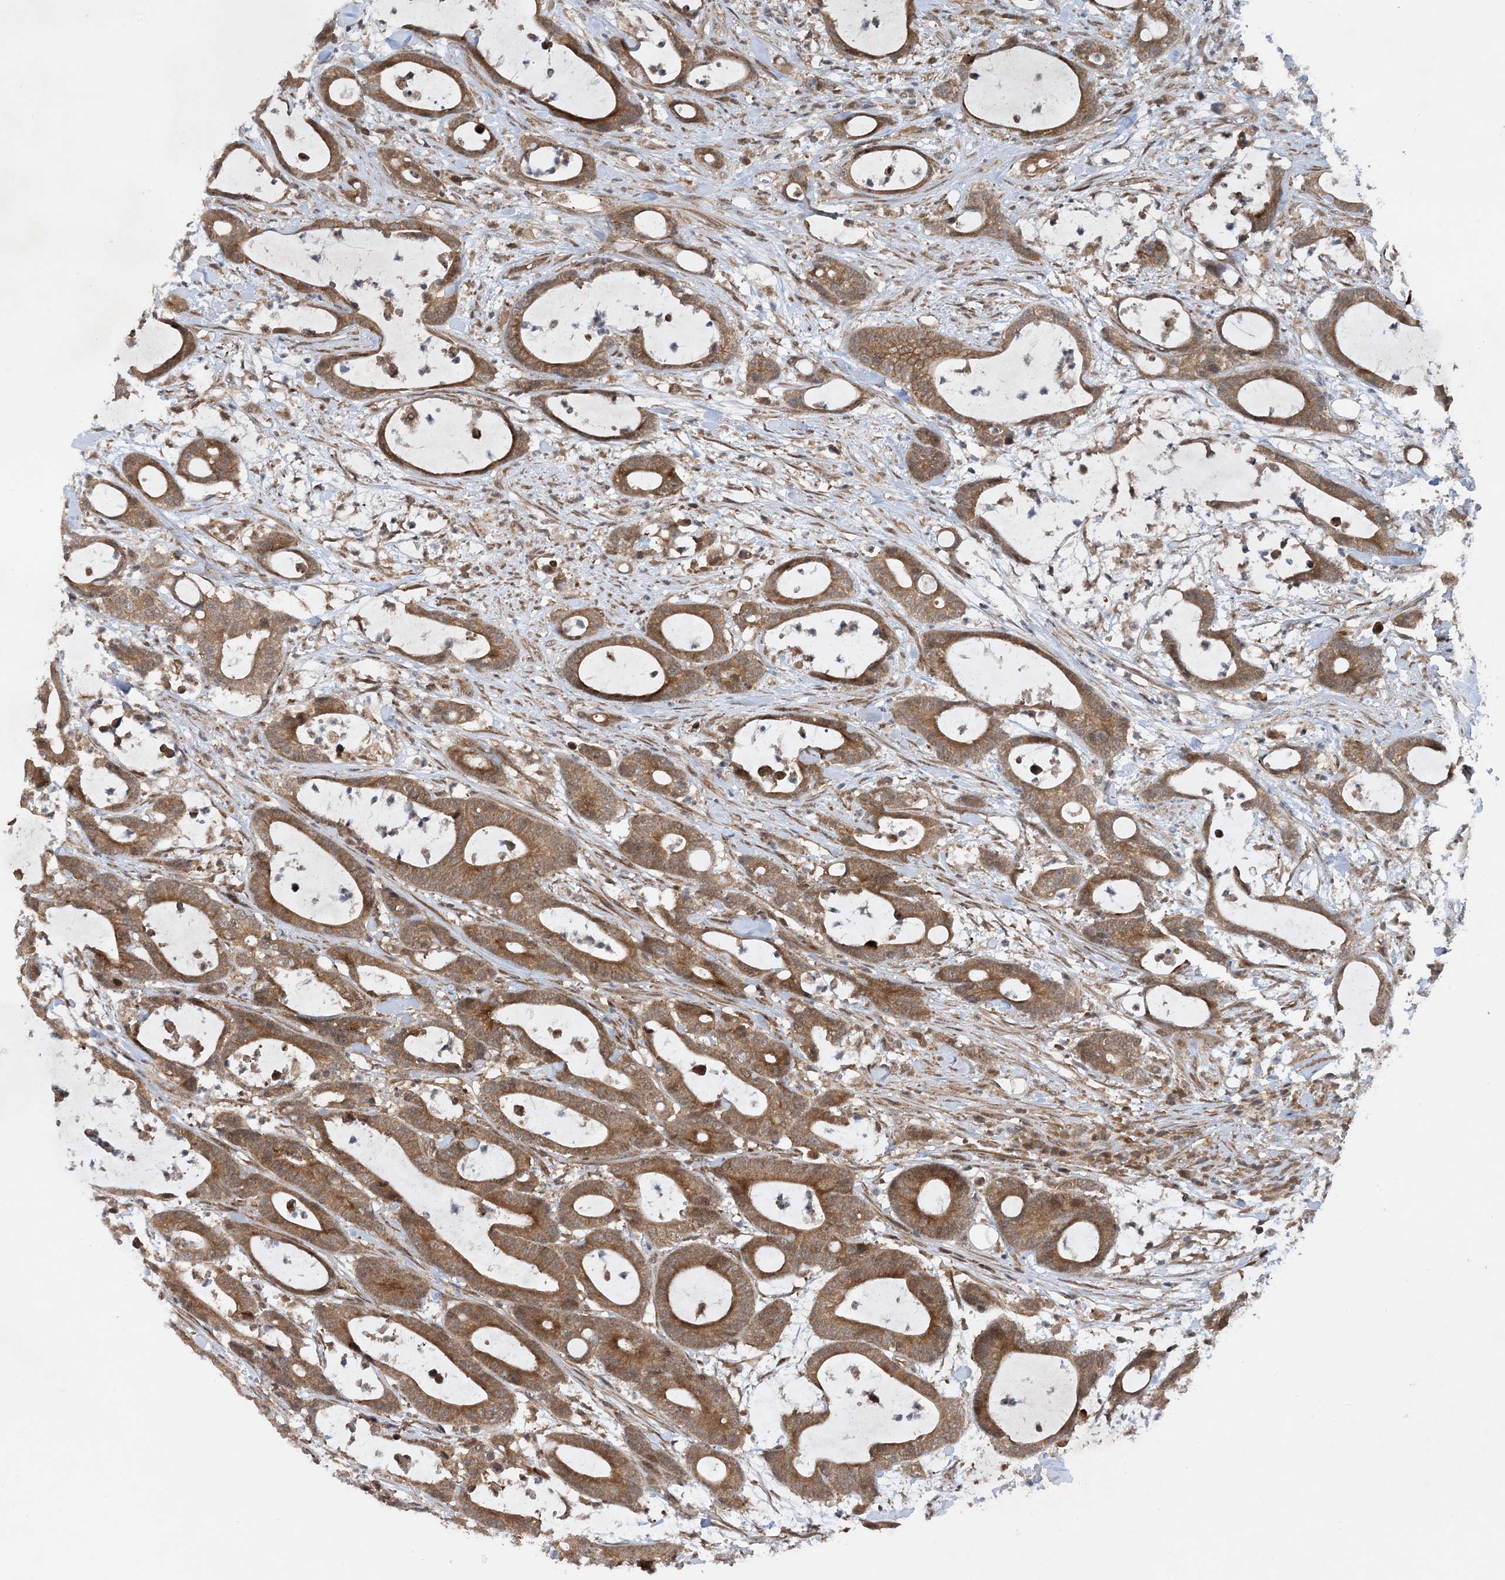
{"staining": {"intensity": "moderate", "quantity": ">75%", "location": "cytoplasmic/membranous"}, "tissue": "colorectal cancer", "cell_type": "Tumor cells", "image_type": "cancer", "snomed": [{"axis": "morphology", "description": "Adenocarcinoma, NOS"}, {"axis": "topography", "description": "Colon"}], "caption": "Colorectal adenocarcinoma was stained to show a protein in brown. There is medium levels of moderate cytoplasmic/membranous staining in about >75% of tumor cells. (Stains: DAB in brown, nuclei in blue, Microscopy: brightfield microscopy at high magnification).", "gene": "HEMK1", "patient": {"sex": "female", "age": 84}}